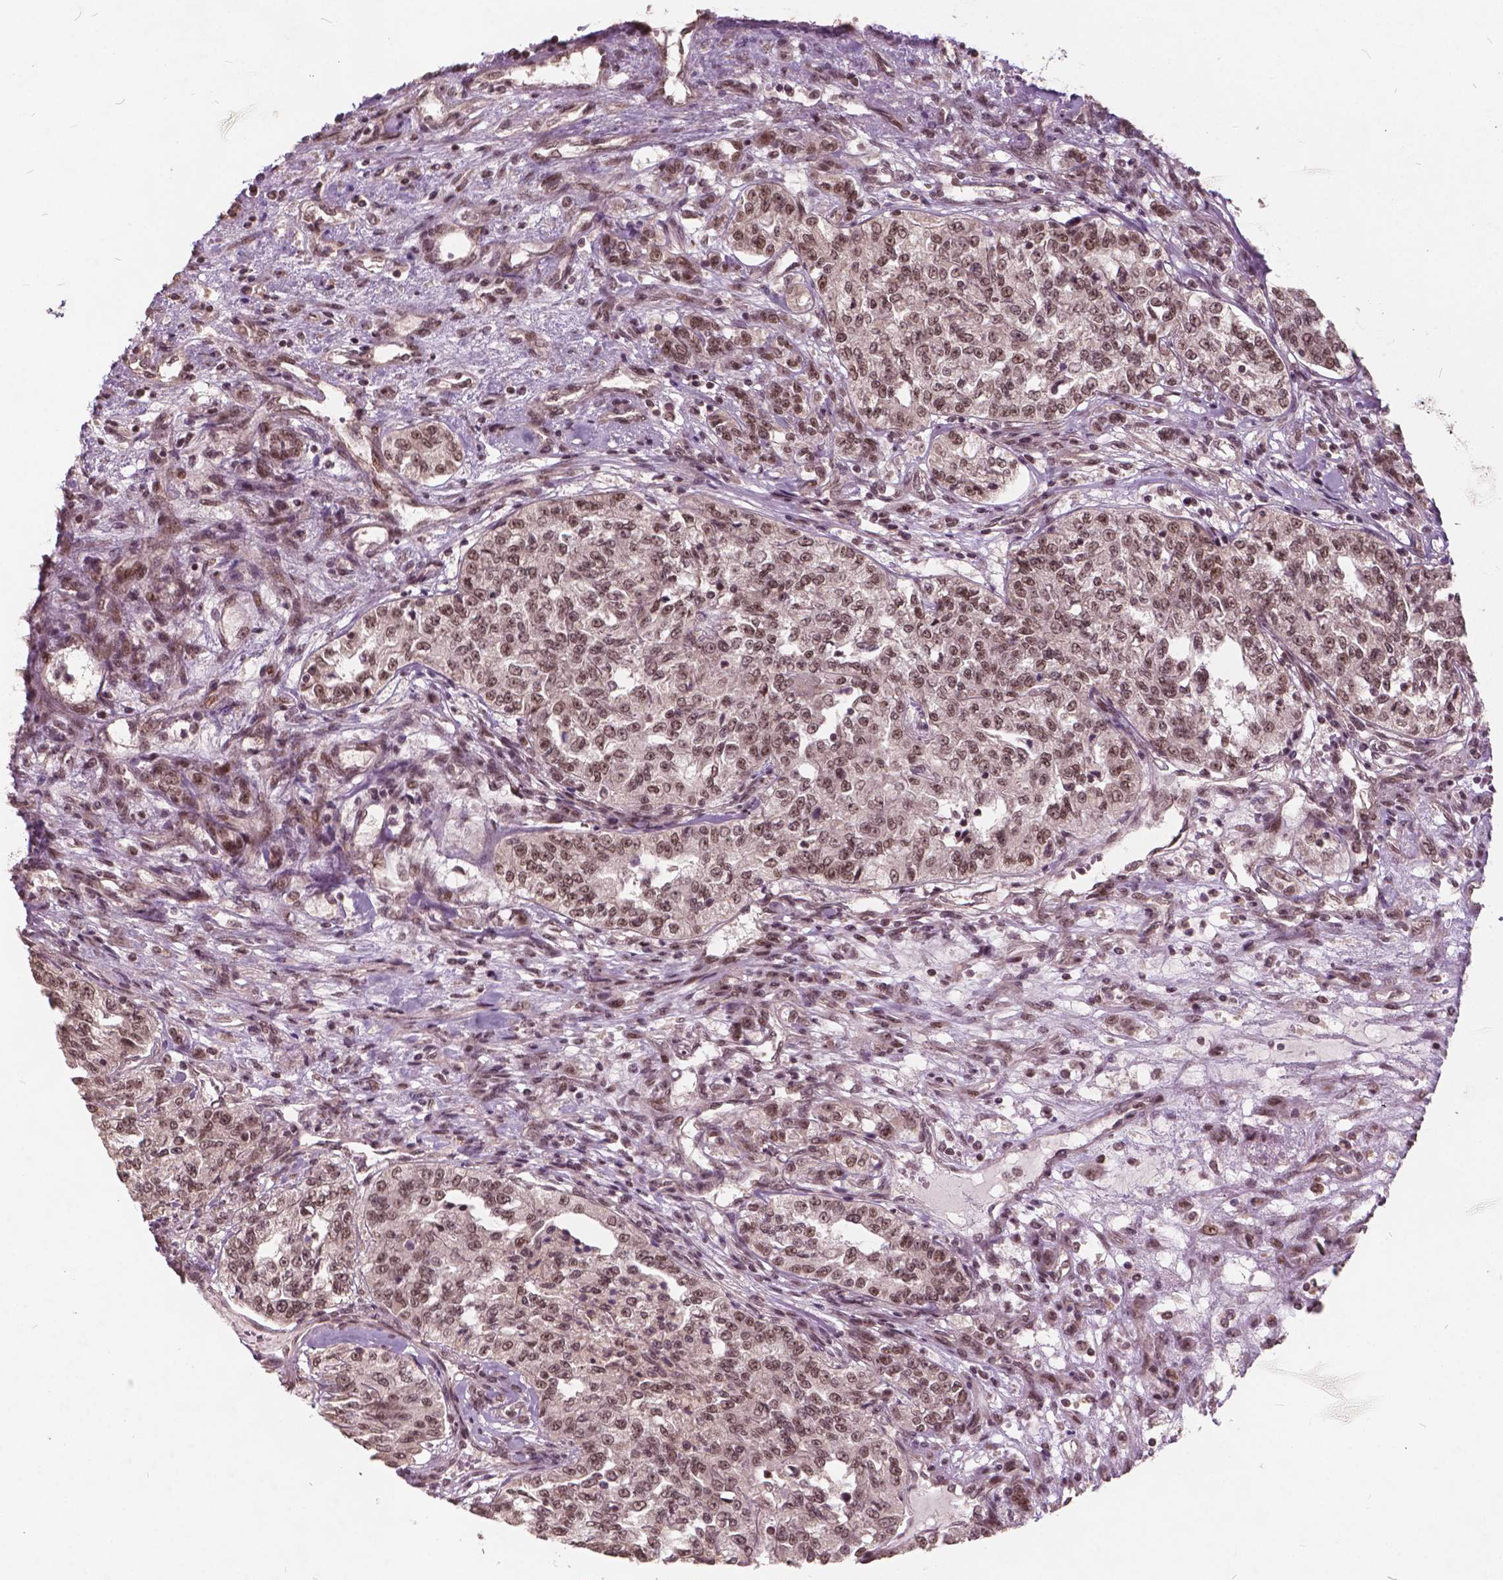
{"staining": {"intensity": "moderate", "quantity": ">75%", "location": "nuclear"}, "tissue": "renal cancer", "cell_type": "Tumor cells", "image_type": "cancer", "snomed": [{"axis": "morphology", "description": "Adenocarcinoma, NOS"}, {"axis": "topography", "description": "Kidney"}], "caption": "Immunohistochemical staining of adenocarcinoma (renal) shows moderate nuclear protein positivity in approximately >75% of tumor cells. The protein of interest is stained brown, and the nuclei are stained in blue (DAB IHC with brightfield microscopy, high magnification).", "gene": "GPS2", "patient": {"sex": "female", "age": 63}}